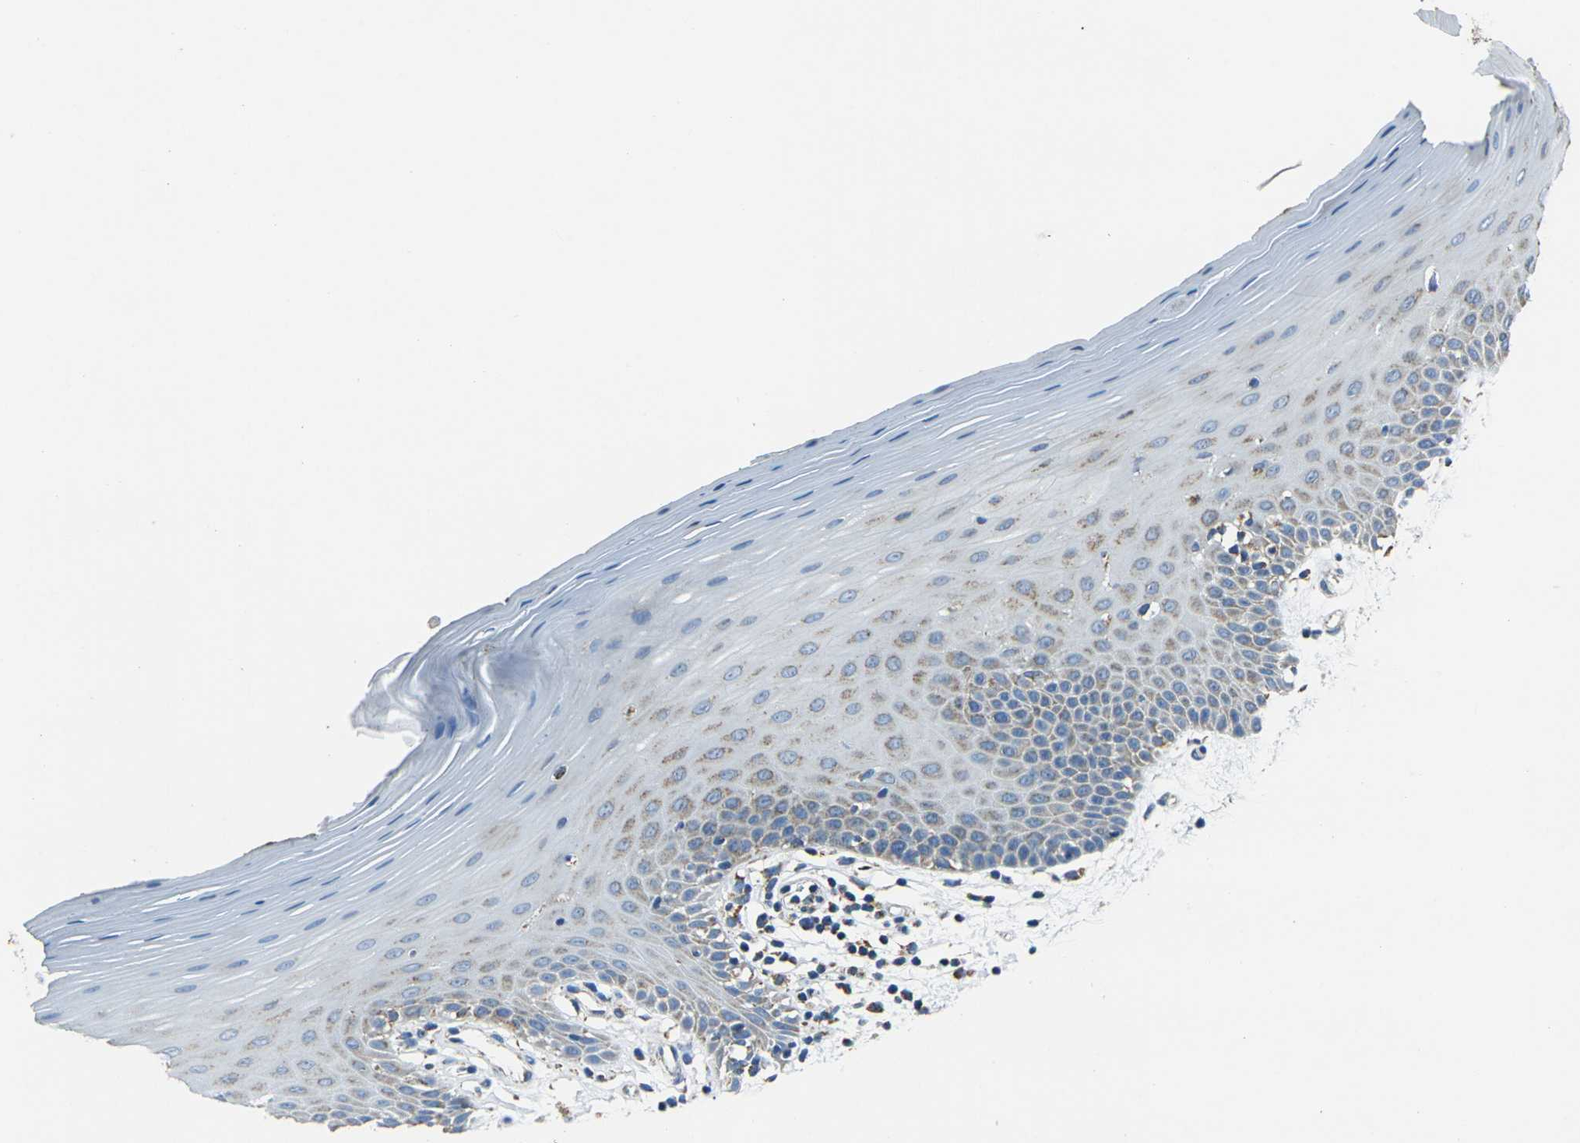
{"staining": {"intensity": "moderate", "quantity": "25%-75%", "location": "cytoplasmic/membranous"}, "tissue": "oral mucosa", "cell_type": "Squamous epithelial cells", "image_type": "normal", "snomed": [{"axis": "morphology", "description": "Normal tissue, NOS"}, {"axis": "topography", "description": "Skeletal muscle"}, {"axis": "topography", "description": "Oral tissue"}], "caption": "Squamous epithelial cells exhibit moderate cytoplasmic/membranous positivity in approximately 25%-75% of cells in benign oral mucosa.", "gene": "IRF3", "patient": {"sex": "male", "age": 58}}